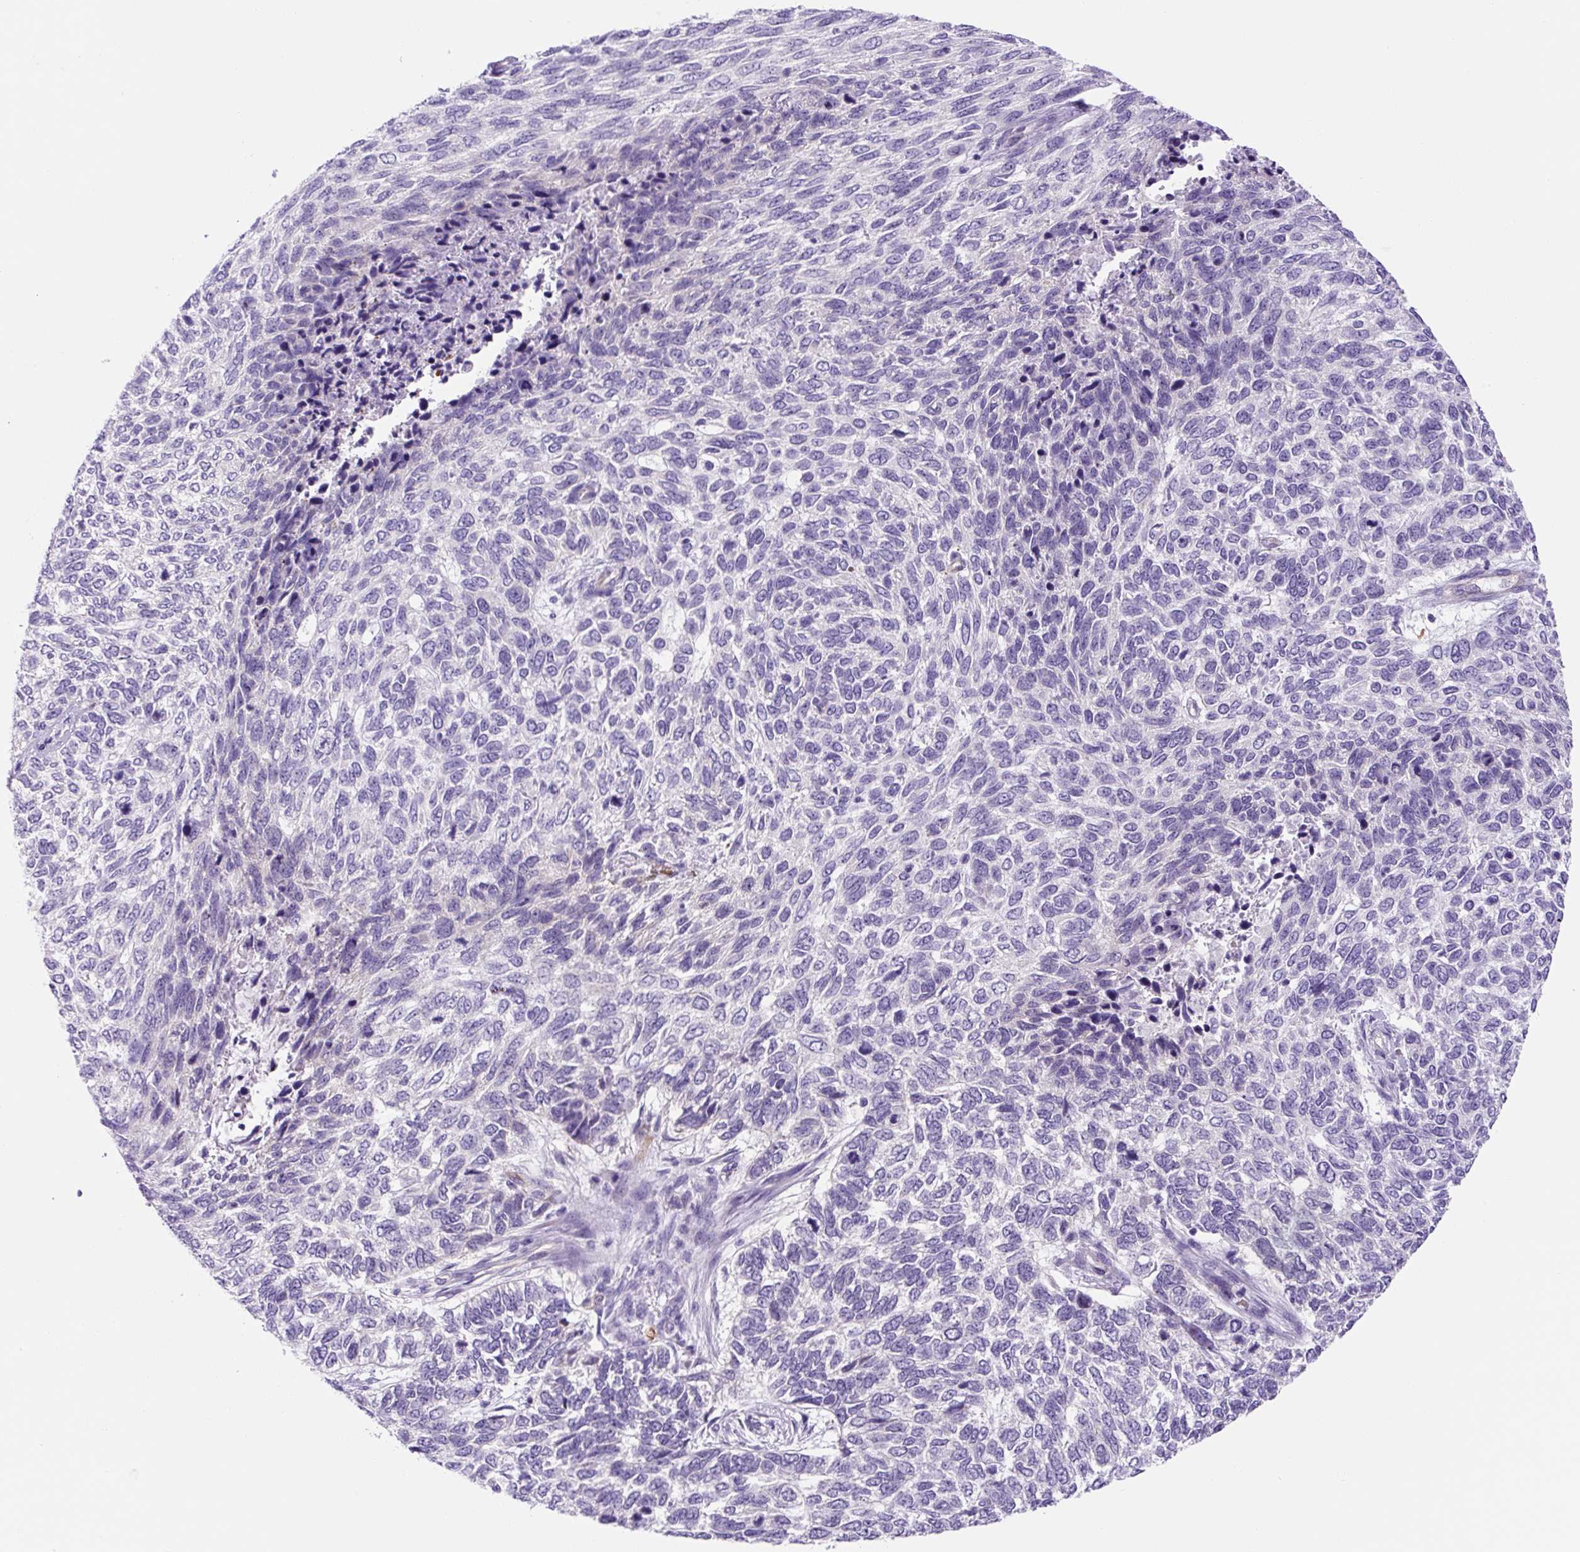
{"staining": {"intensity": "negative", "quantity": "none", "location": "none"}, "tissue": "skin cancer", "cell_type": "Tumor cells", "image_type": "cancer", "snomed": [{"axis": "morphology", "description": "Basal cell carcinoma"}, {"axis": "topography", "description": "Skin"}], "caption": "Photomicrograph shows no significant protein positivity in tumor cells of skin cancer (basal cell carcinoma).", "gene": "ASB4", "patient": {"sex": "female", "age": 65}}